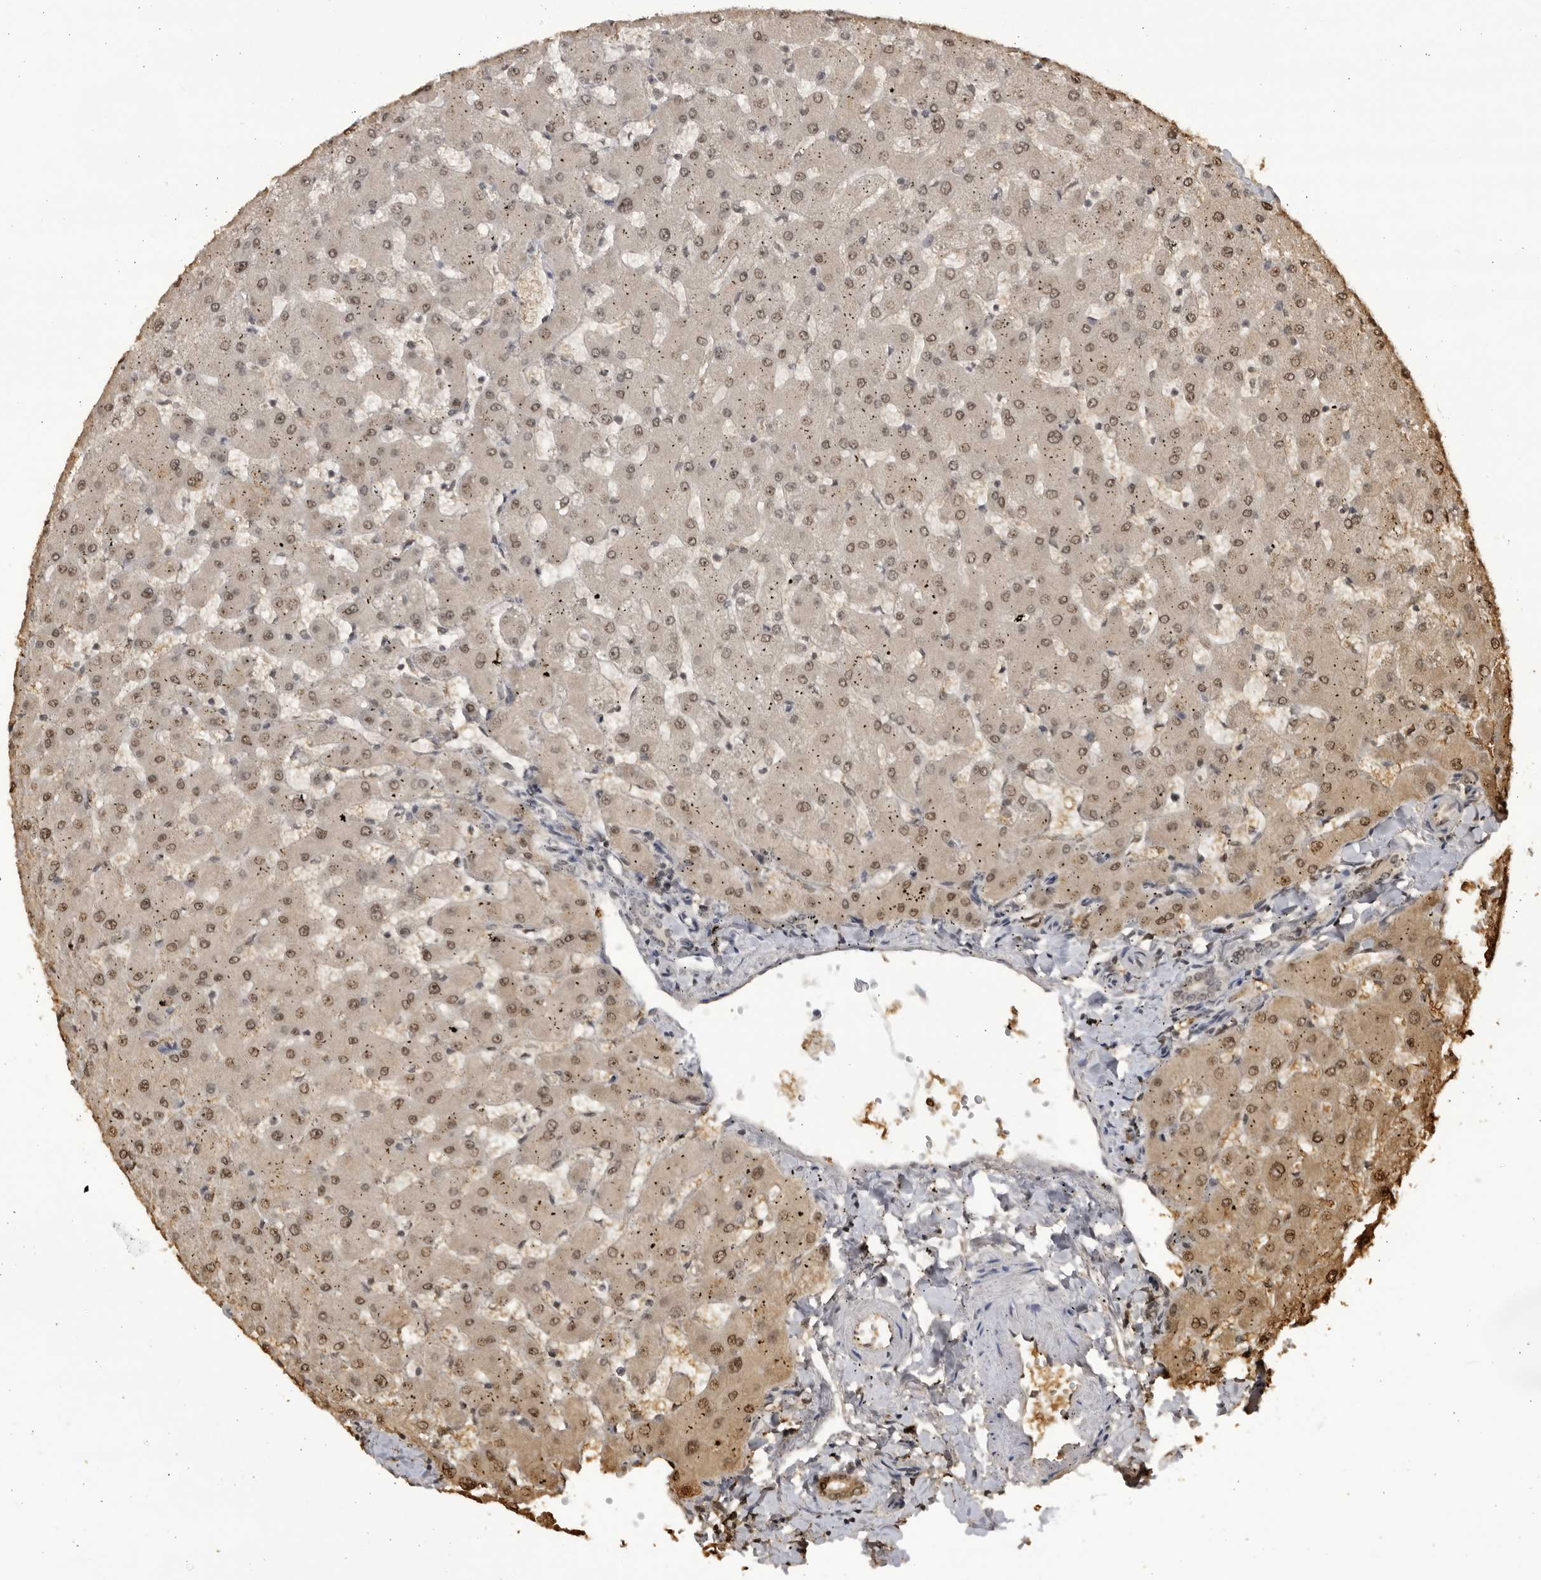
{"staining": {"intensity": "weak", "quantity": "25%-75%", "location": "cytoplasmic/membranous,nuclear"}, "tissue": "liver", "cell_type": "Cholangiocytes", "image_type": "normal", "snomed": [{"axis": "morphology", "description": "Normal tissue, NOS"}, {"axis": "topography", "description": "Liver"}], "caption": "Immunohistochemistry of benign liver shows low levels of weak cytoplasmic/membranous,nuclear positivity in approximately 25%-75% of cholangiocytes. (DAB IHC, brown staining for protein, blue staining for nuclei).", "gene": "RASGEF1C", "patient": {"sex": "female", "age": 63}}